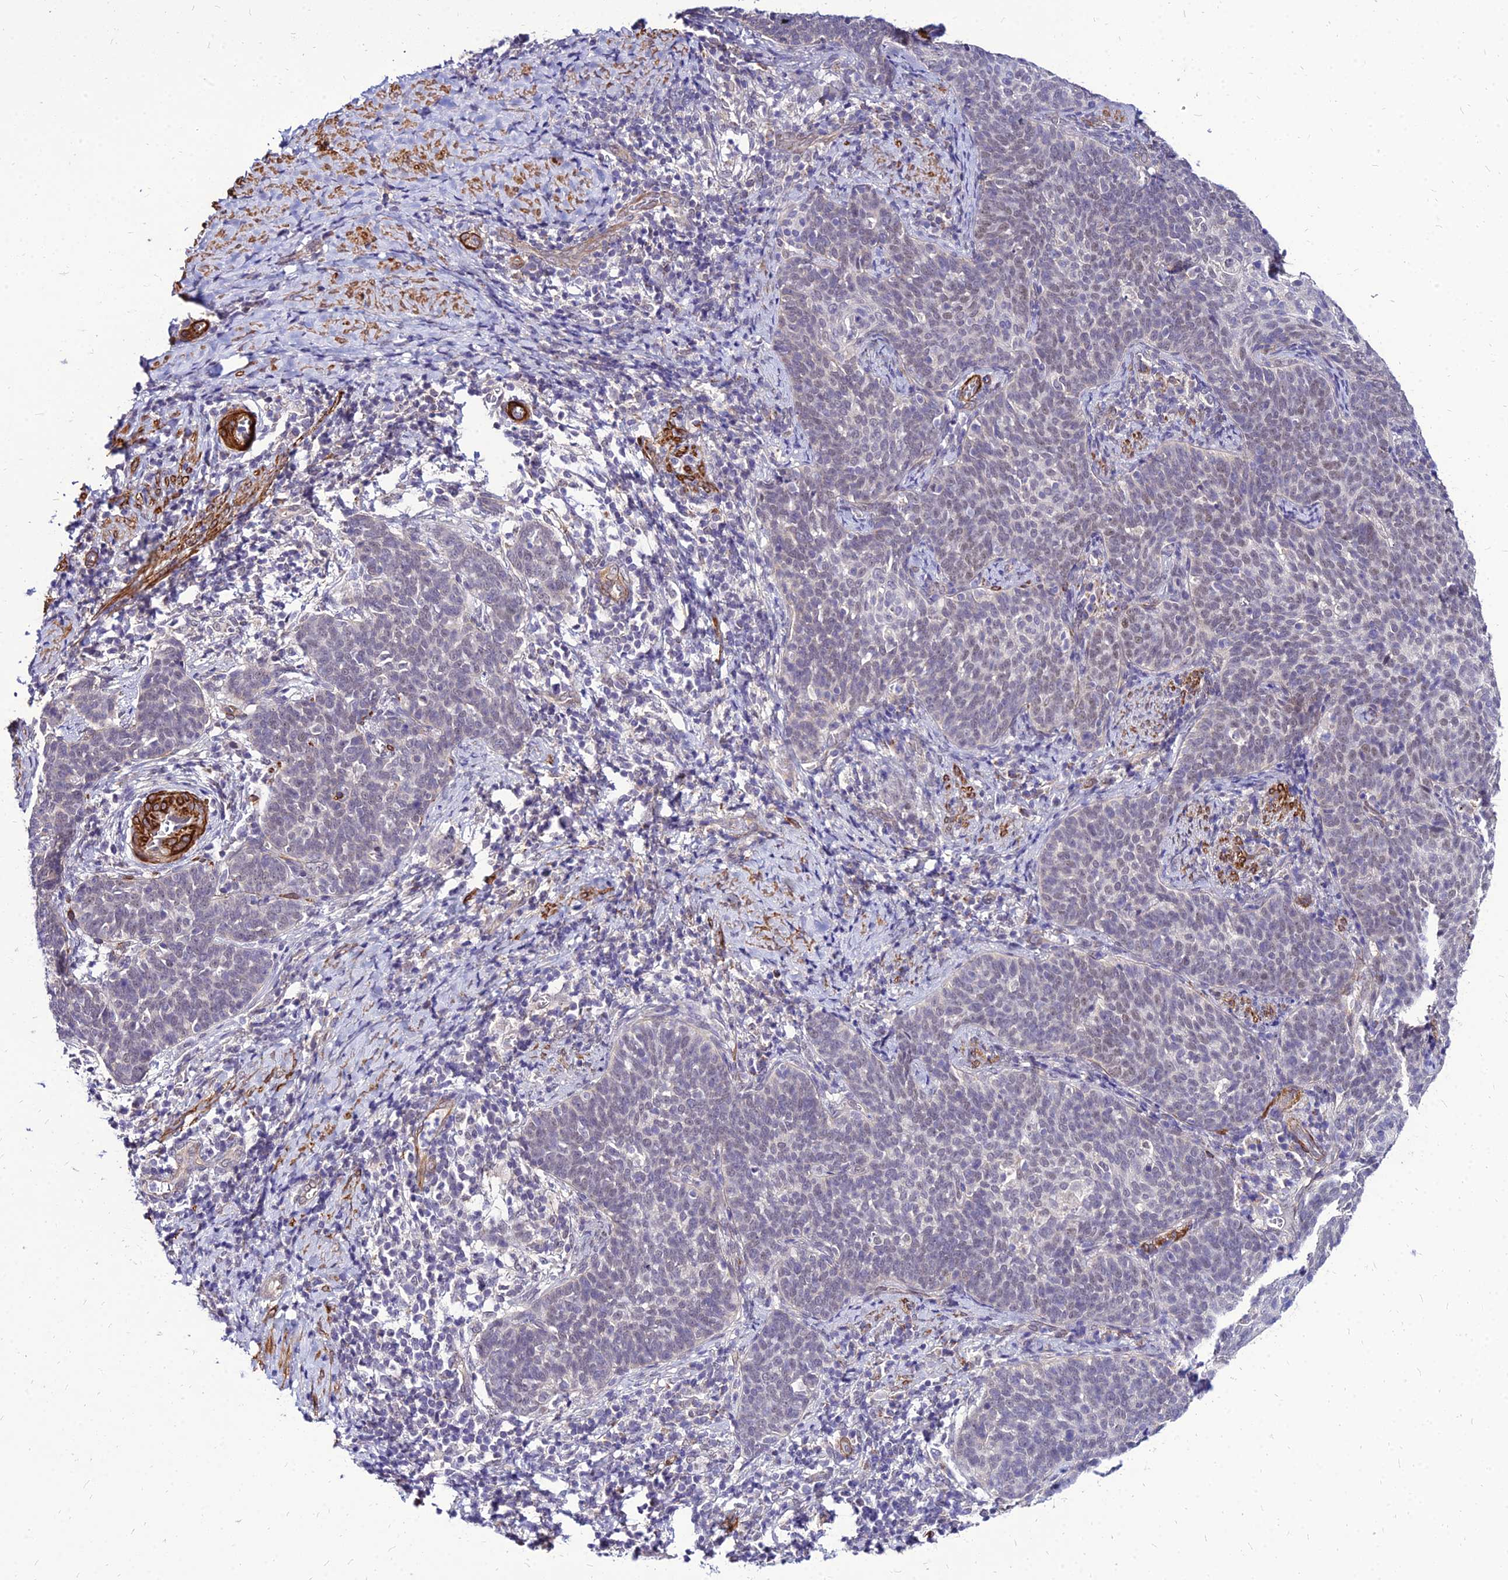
{"staining": {"intensity": "weak", "quantity": "25%-75%", "location": "nuclear"}, "tissue": "cervical cancer", "cell_type": "Tumor cells", "image_type": "cancer", "snomed": [{"axis": "morphology", "description": "Normal tissue, NOS"}, {"axis": "morphology", "description": "Squamous cell carcinoma, NOS"}, {"axis": "topography", "description": "Cervix"}], "caption": "Brown immunohistochemical staining in cervical cancer displays weak nuclear positivity in about 25%-75% of tumor cells. The staining is performed using DAB (3,3'-diaminobenzidine) brown chromogen to label protein expression. The nuclei are counter-stained blue using hematoxylin.", "gene": "YEATS2", "patient": {"sex": "female", "age": 39}}